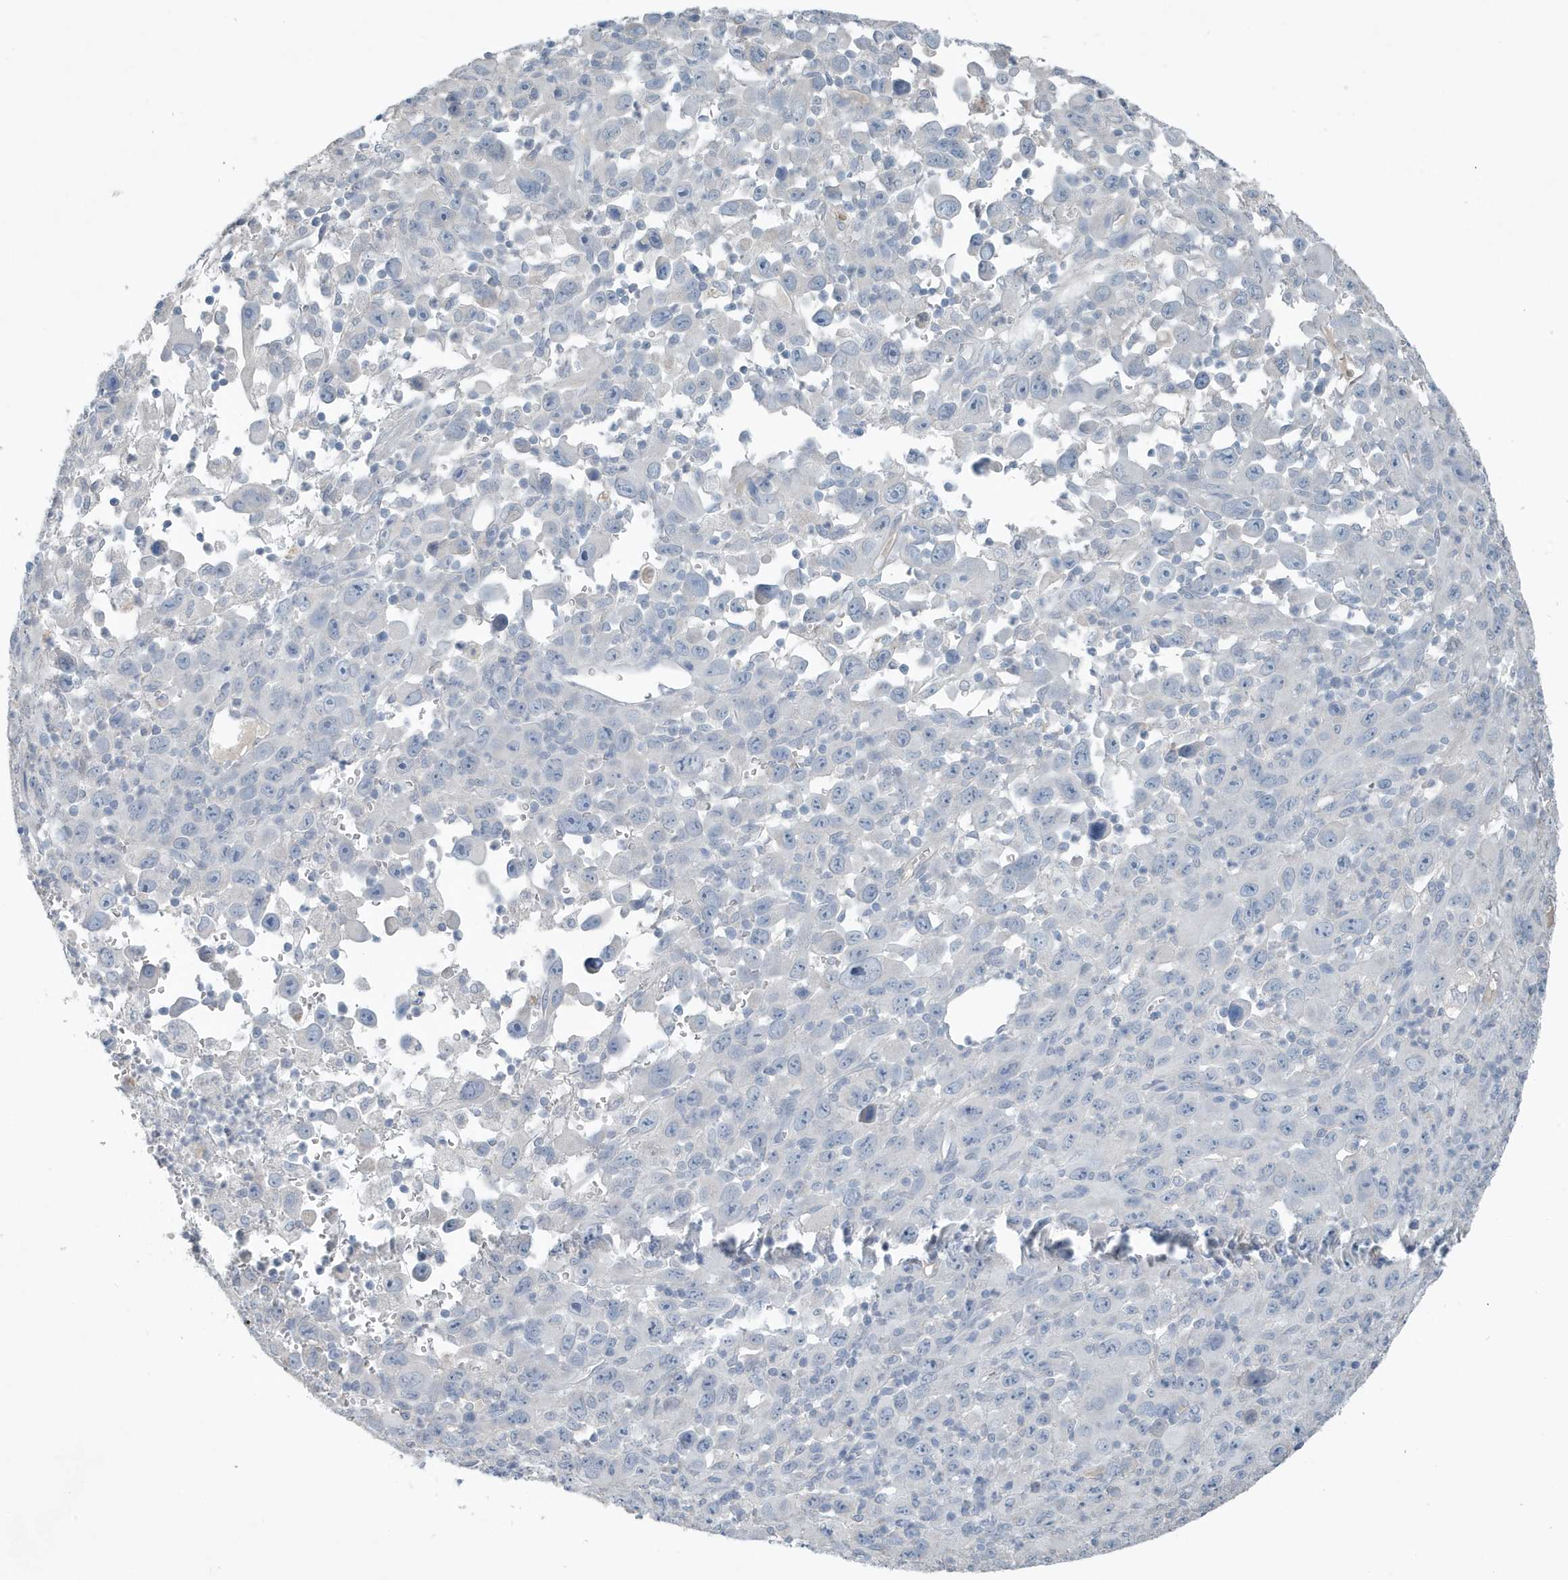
{"staining": {"intensity": "negative", "quantity": "none", "location": "none"}, "tissue": "melanoma", "cell_type": "Tumor cells", "image_type": "cancer", "snomed": [{"axis": "morphology", "description": "Malignant melanoma, Metastatic site"}, {"axis": "topography", "description": "Skin"}], "caption": "A histopathology image of human melanoma is negative for staining in tumor cells.", "gene": "UGT2B4", "patient": {"sex": "female", "age": 56}}